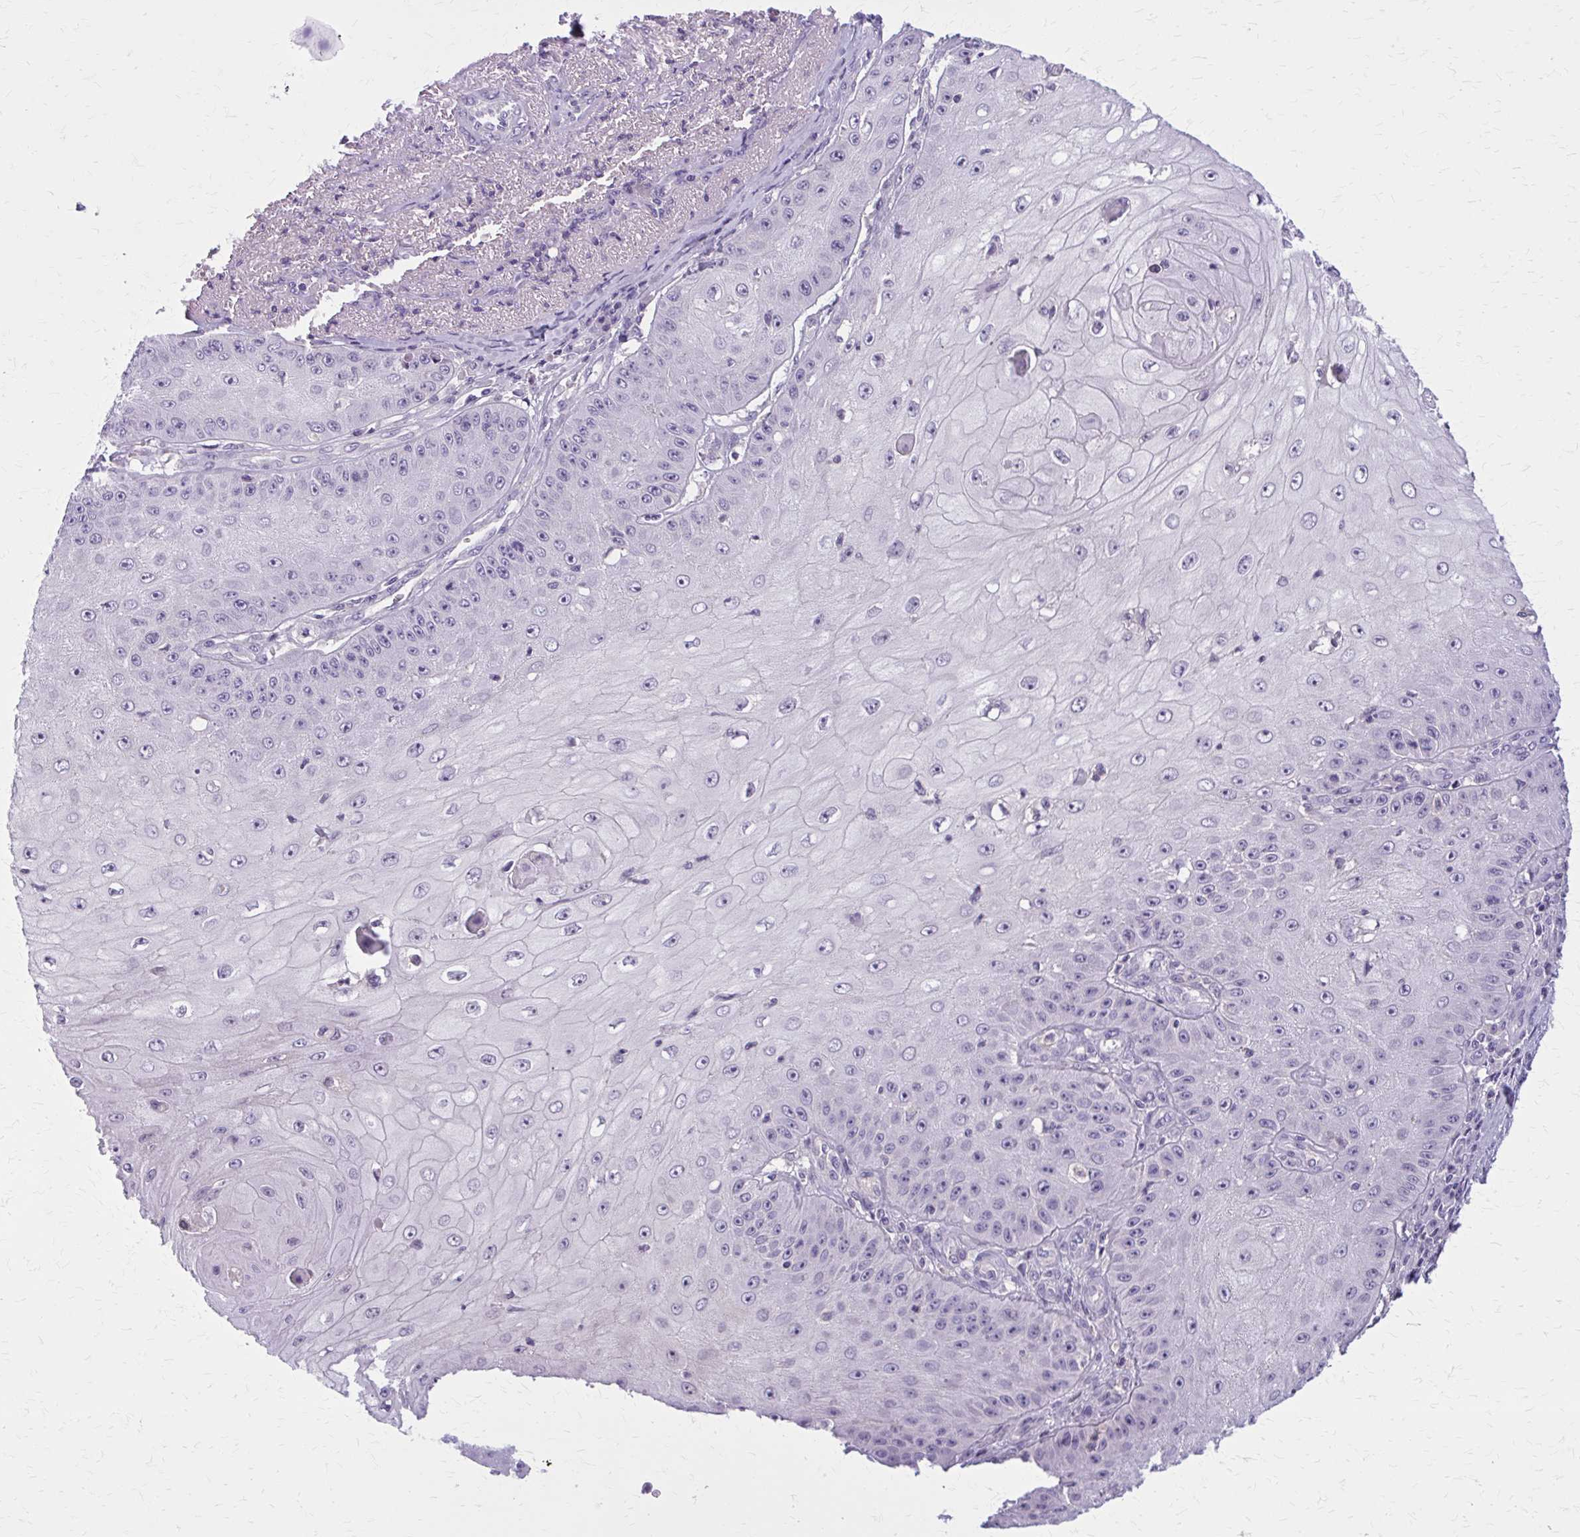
{"staining": {"intensity": "negative", "quantity": "none", "location": "none"}, "tissue": "skin cancer", "cell_type": "Tumor cells", "image_type": "cancer", "snomed": [{"axis": "morphology", "description": "Squamous cell carcinoma, NOS"}, {"axis": "topography", "description": "Skin"}], "caption": "The image exhibits no significant staining in tumor cells of skin squamous cell carcinoma.", "gene": "OR4A47", "patient": {"sex": "male", "age": 70}}